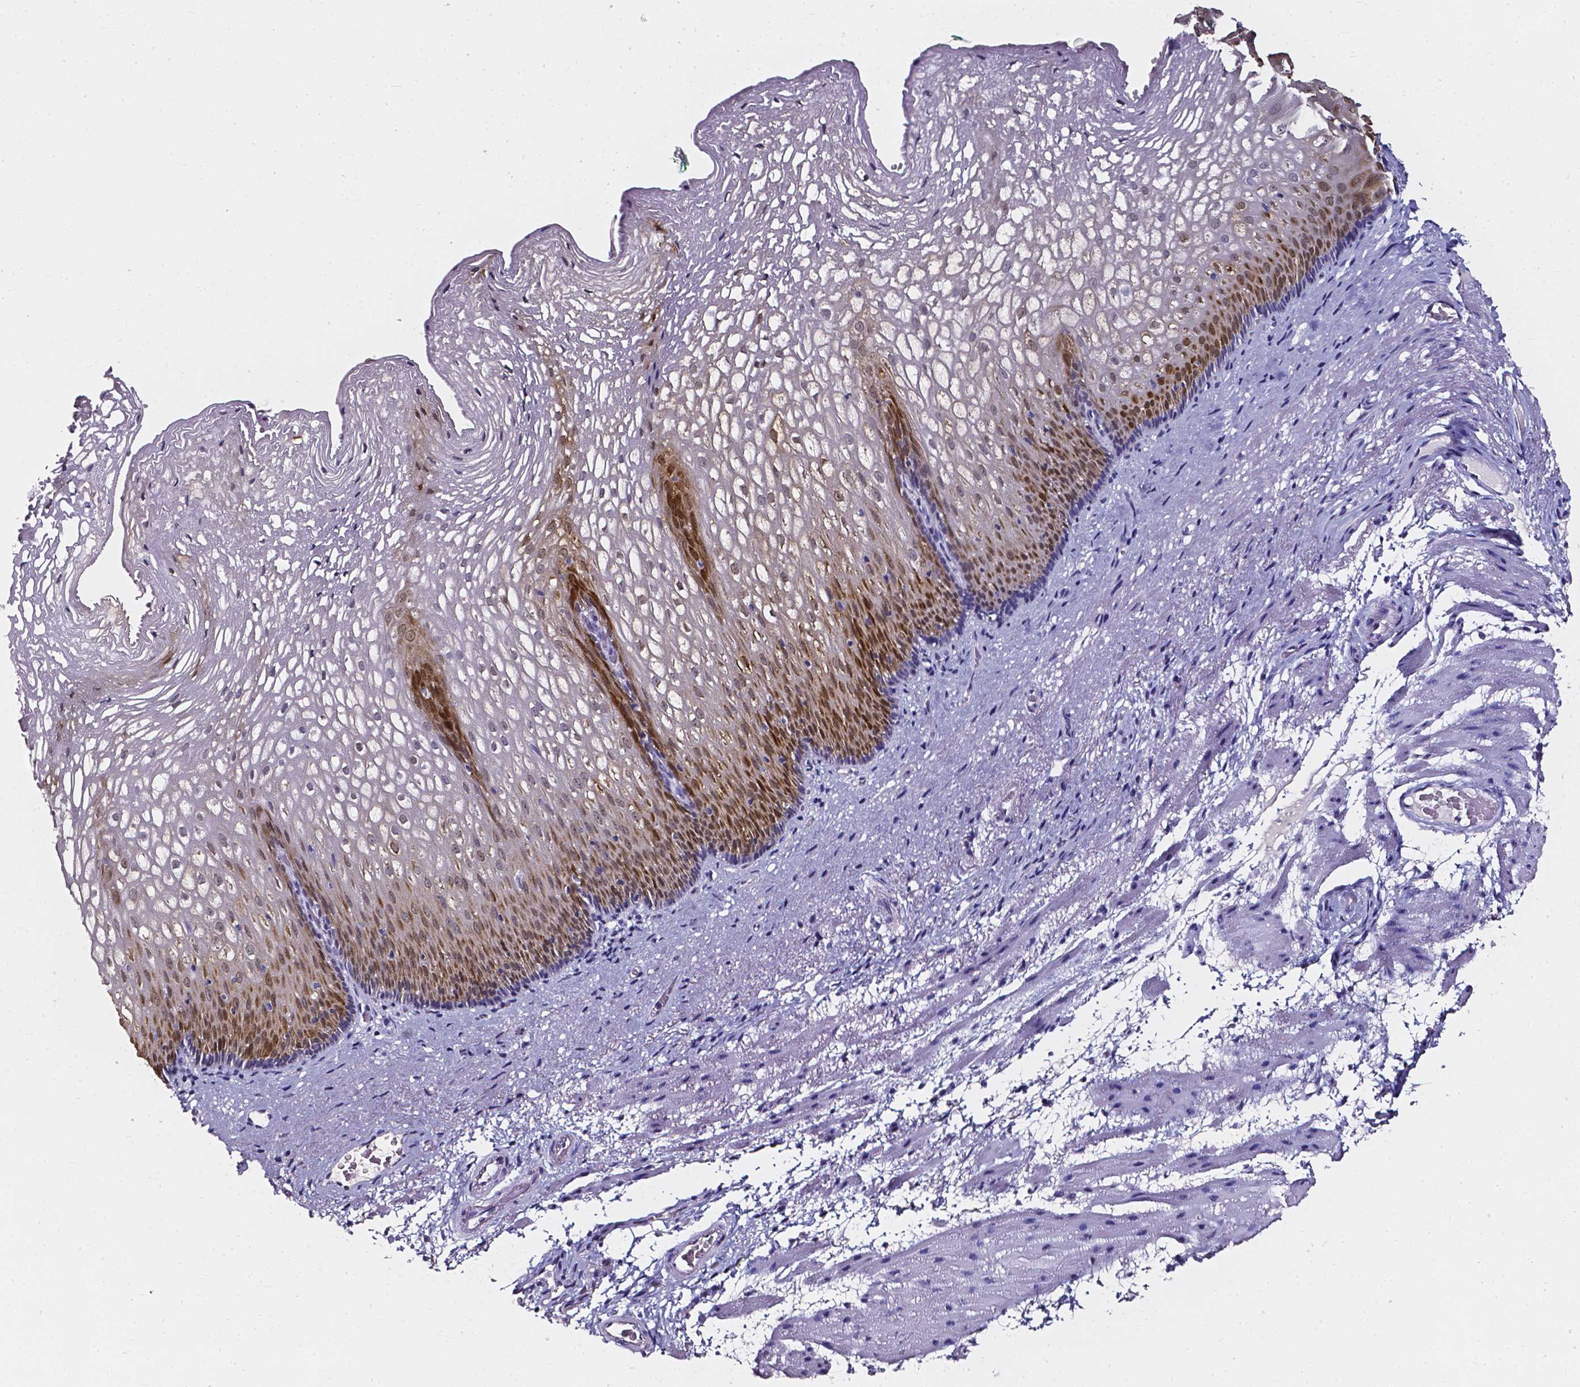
{"staining": {"intensity": "moderate", "quantity": "25%-75%", "location": "cytoplasmic/membranous,nuclear"}, "tissue": "esophagus", "cell_type": "Squamous epithelial cells", "image_type": "normal", "snomed": [{"axis": "morphology", "description": "Normal tissue, NOS"}, {"axis": "topography", "description": "Esophagus"}], "caption": "Immunohistochemical staining of benign human esophagus exhibits 25%-75% levels of moderate cytoplasmic/membranous,nuclear protein staining in approximately 25%-75% of squamous epithelial cells. The protein of interest is shown in brown color, while the nuclei are stained blue.", "gene": "AKR1B10", "patient": {"sex": "male", "age": 76}}